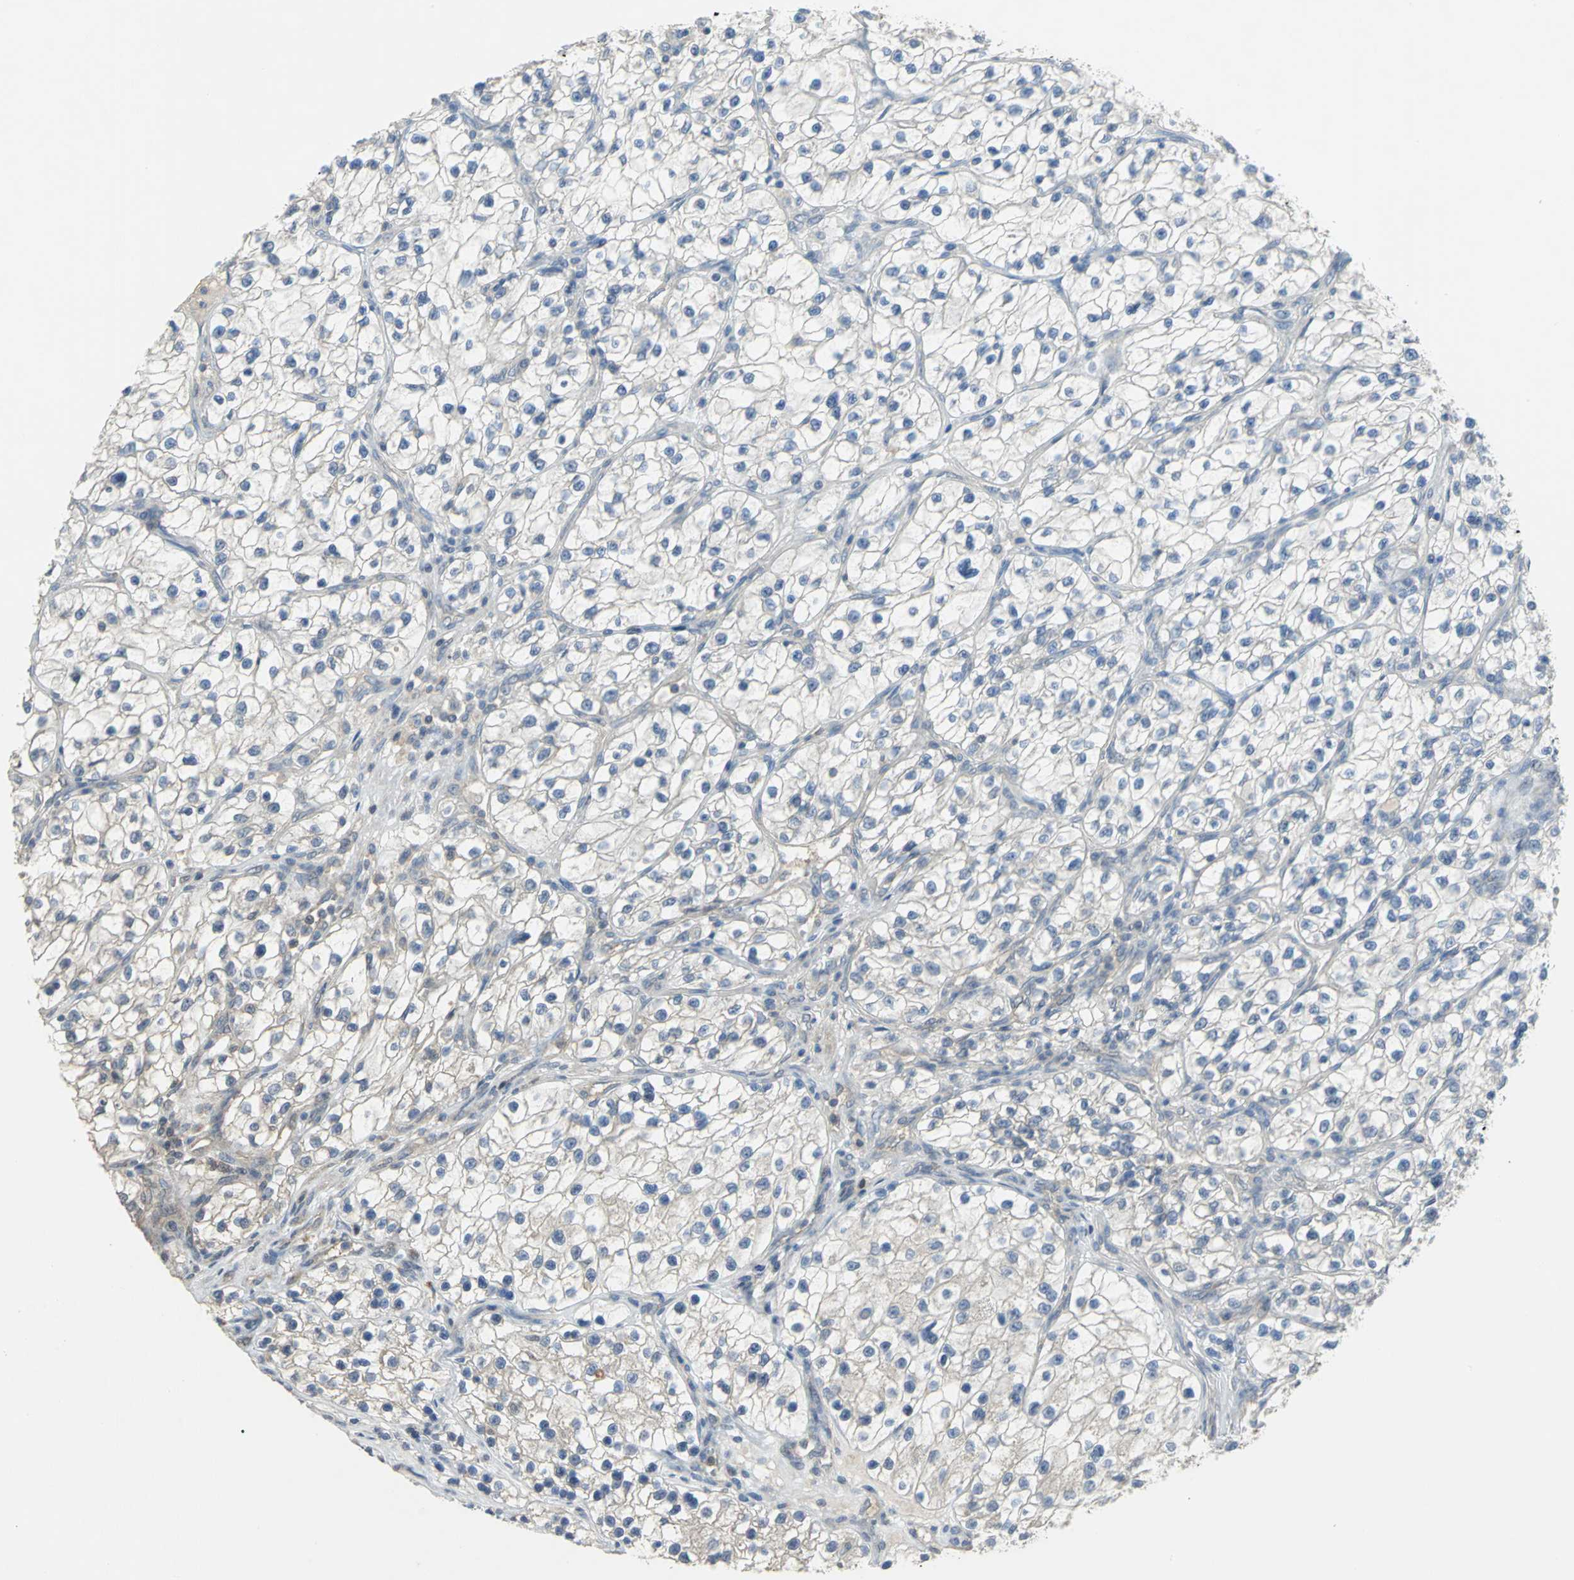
{"staining": {"intensity": "negative", "quantity": "none", "location": "none"}, "tissue": "renal cancer", "cell_type": "Tumor cells", "image_type": "cancer", "snomed": [{"axis": "morphology", "description": "Adenocarcinoma, NOS"}, {"axis": "topography", "description": "Kidney"}], "caption": "Protein analysis of renal cancer (adenocarcinoma) displays no significant positivity in tumor cells. Nuclei are stained in blue.", "gene": "PPIA", "patient": {"sex": "female", "age": 57}}